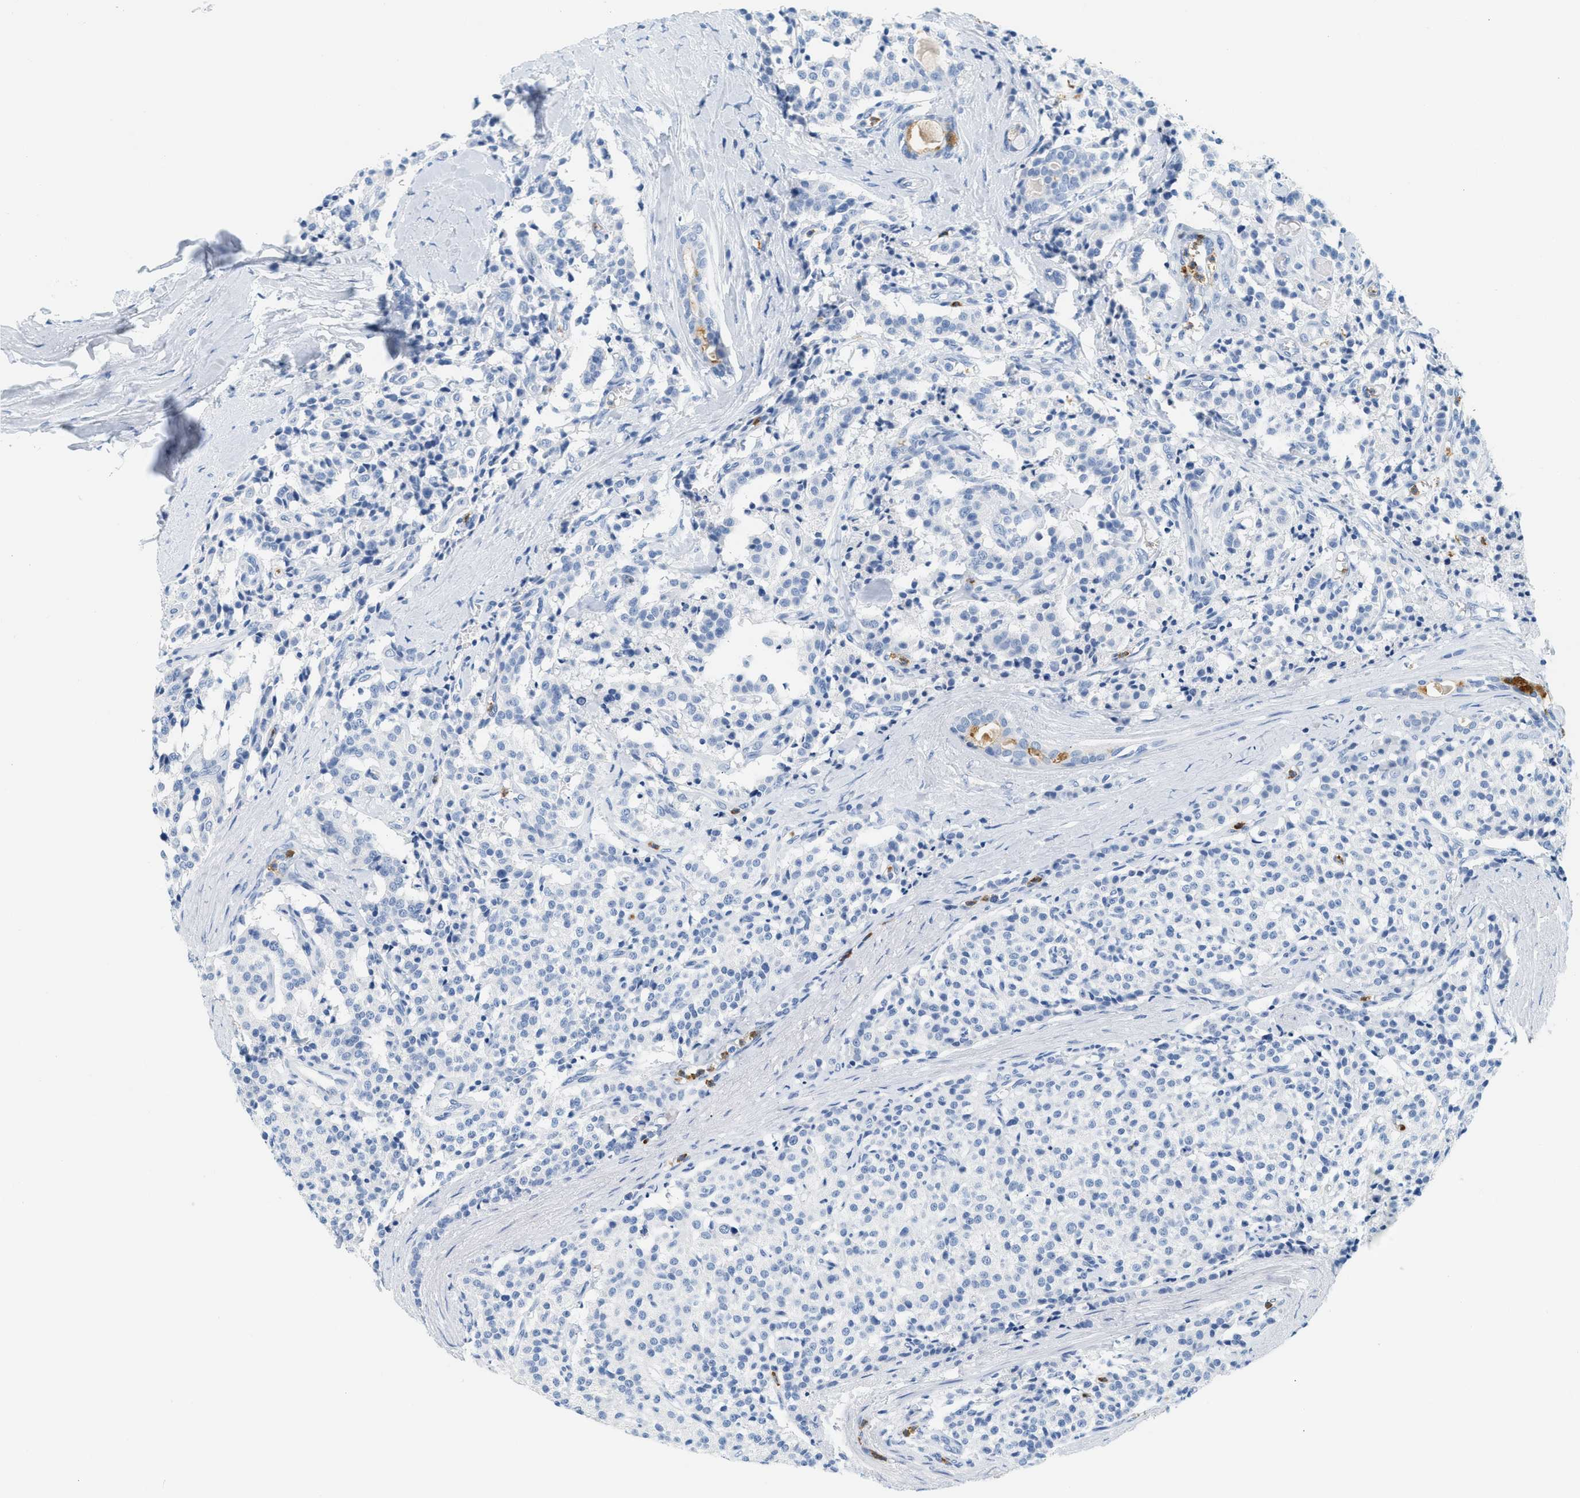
{"staining": {"intensity": "negative", "quantity": "none", "location": "none"}, "tissue": "carcinoid", "cell_type": "Tumor cells", "image_type": "cancer", "snomed": [{"axis": "morphology", "description": "Carcinoid, malignant, NOS"}, {"axis": "topography", "description": "Lung"}], "caption": "DAB (3,3'-diaminobenzidine) immunohistochemical staining of malignant carcinoid demonstrates no significant staining in tumor cells. (Brightfield microscopy of DAB IHC at high magnification).", "gene": "LCN2", "patient": {"sex": "male", "age": 30}}